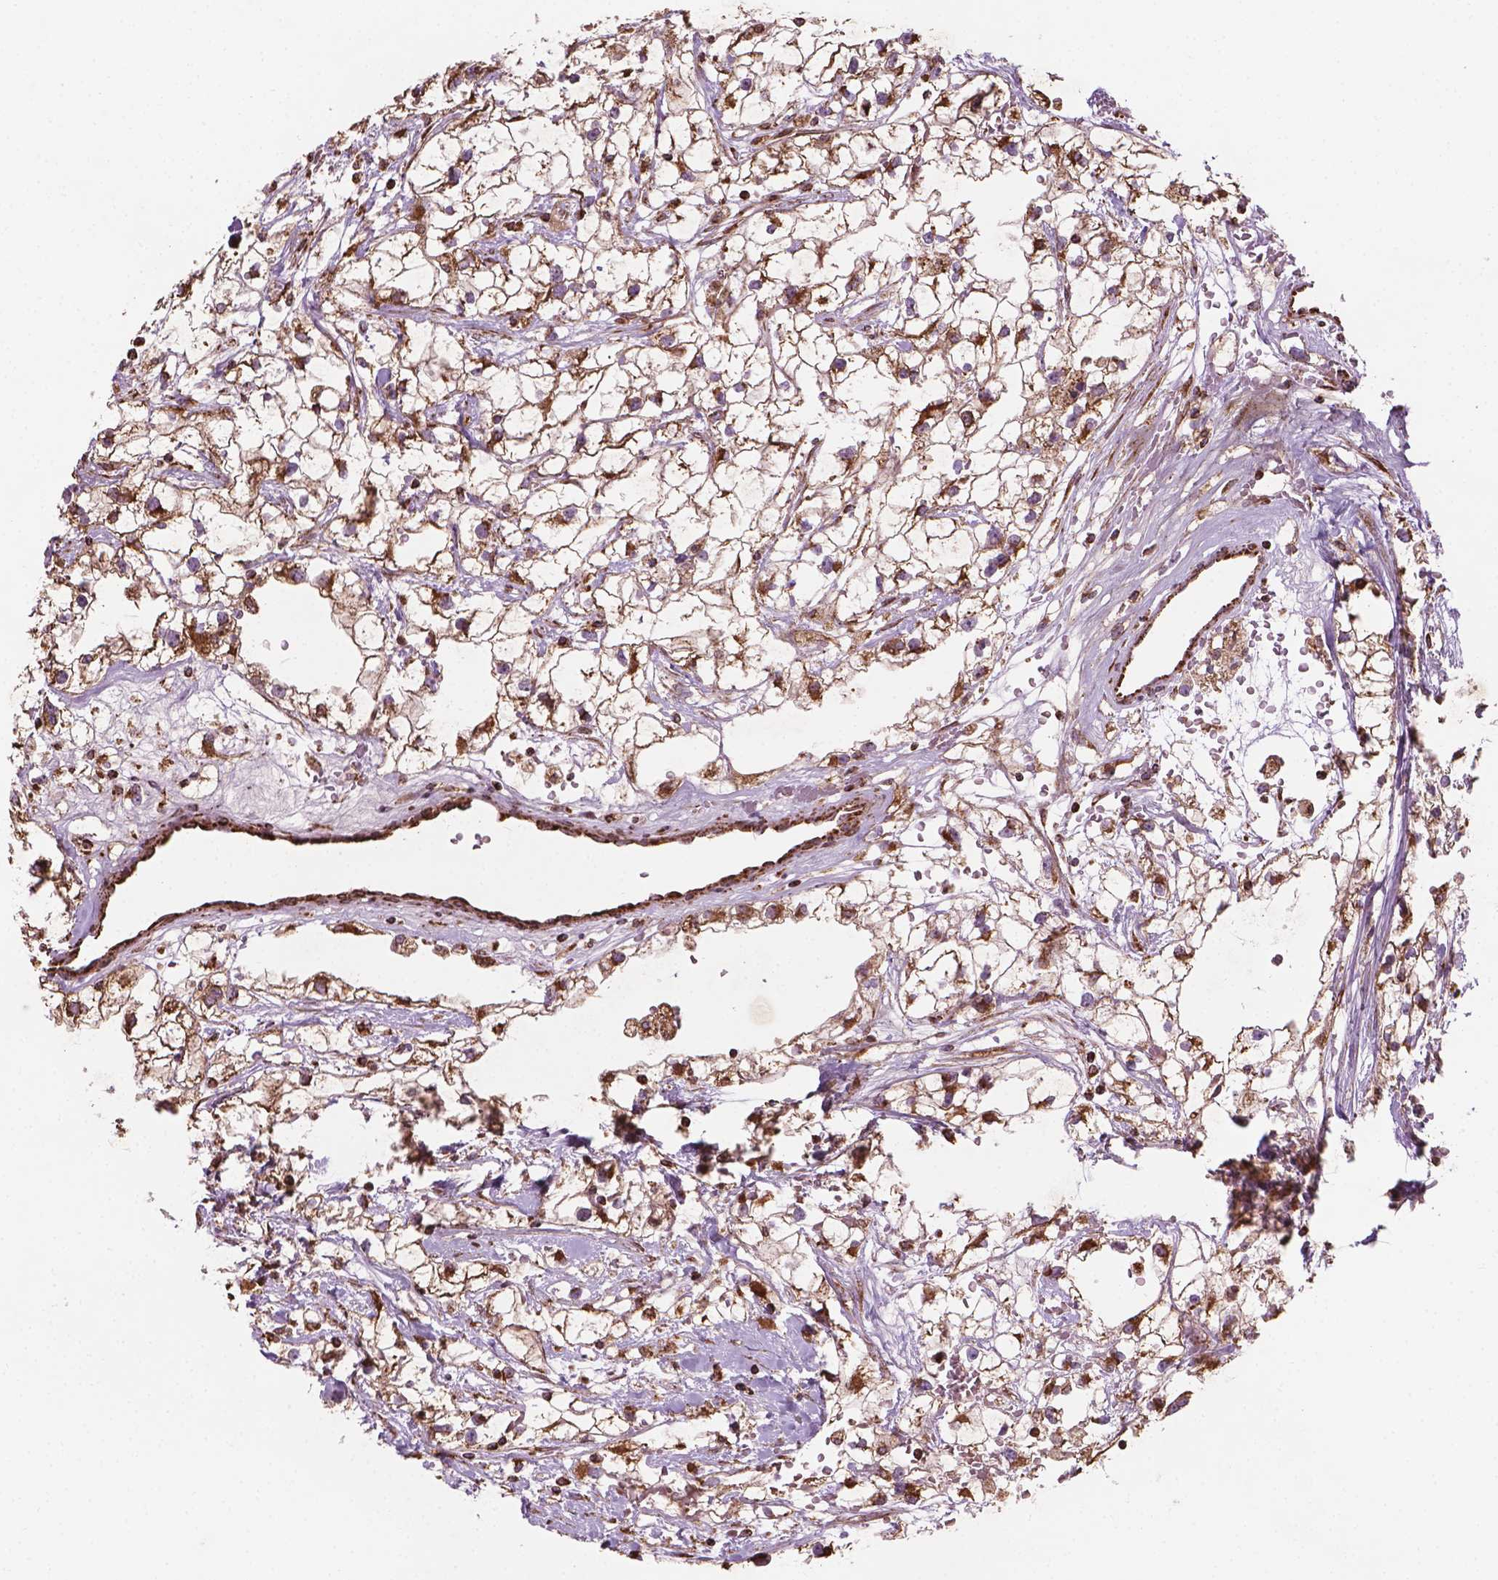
{"staining": {"intensity": "moderate", "quantity": ">75%", "location": "cytoplasmic/membranous"}, "tissue": "renal cancer", "cell_type": "Tumor cells", "image_type": "cancer", "snomed": [{"axis": "morphology", "description": "Adenocarcinoma, NOS"}, {"axis": "topography", "description": "Kidney"}], "caption": "IHC (DAB) staining of human renal cancer (adenocarcinoma) exhibits moderate cytoplasmic/membranous protein staining in about >75% of tumor cells.", "gene": "HS3ST3A1", "patient": {"sex": "male", "age": 59}}